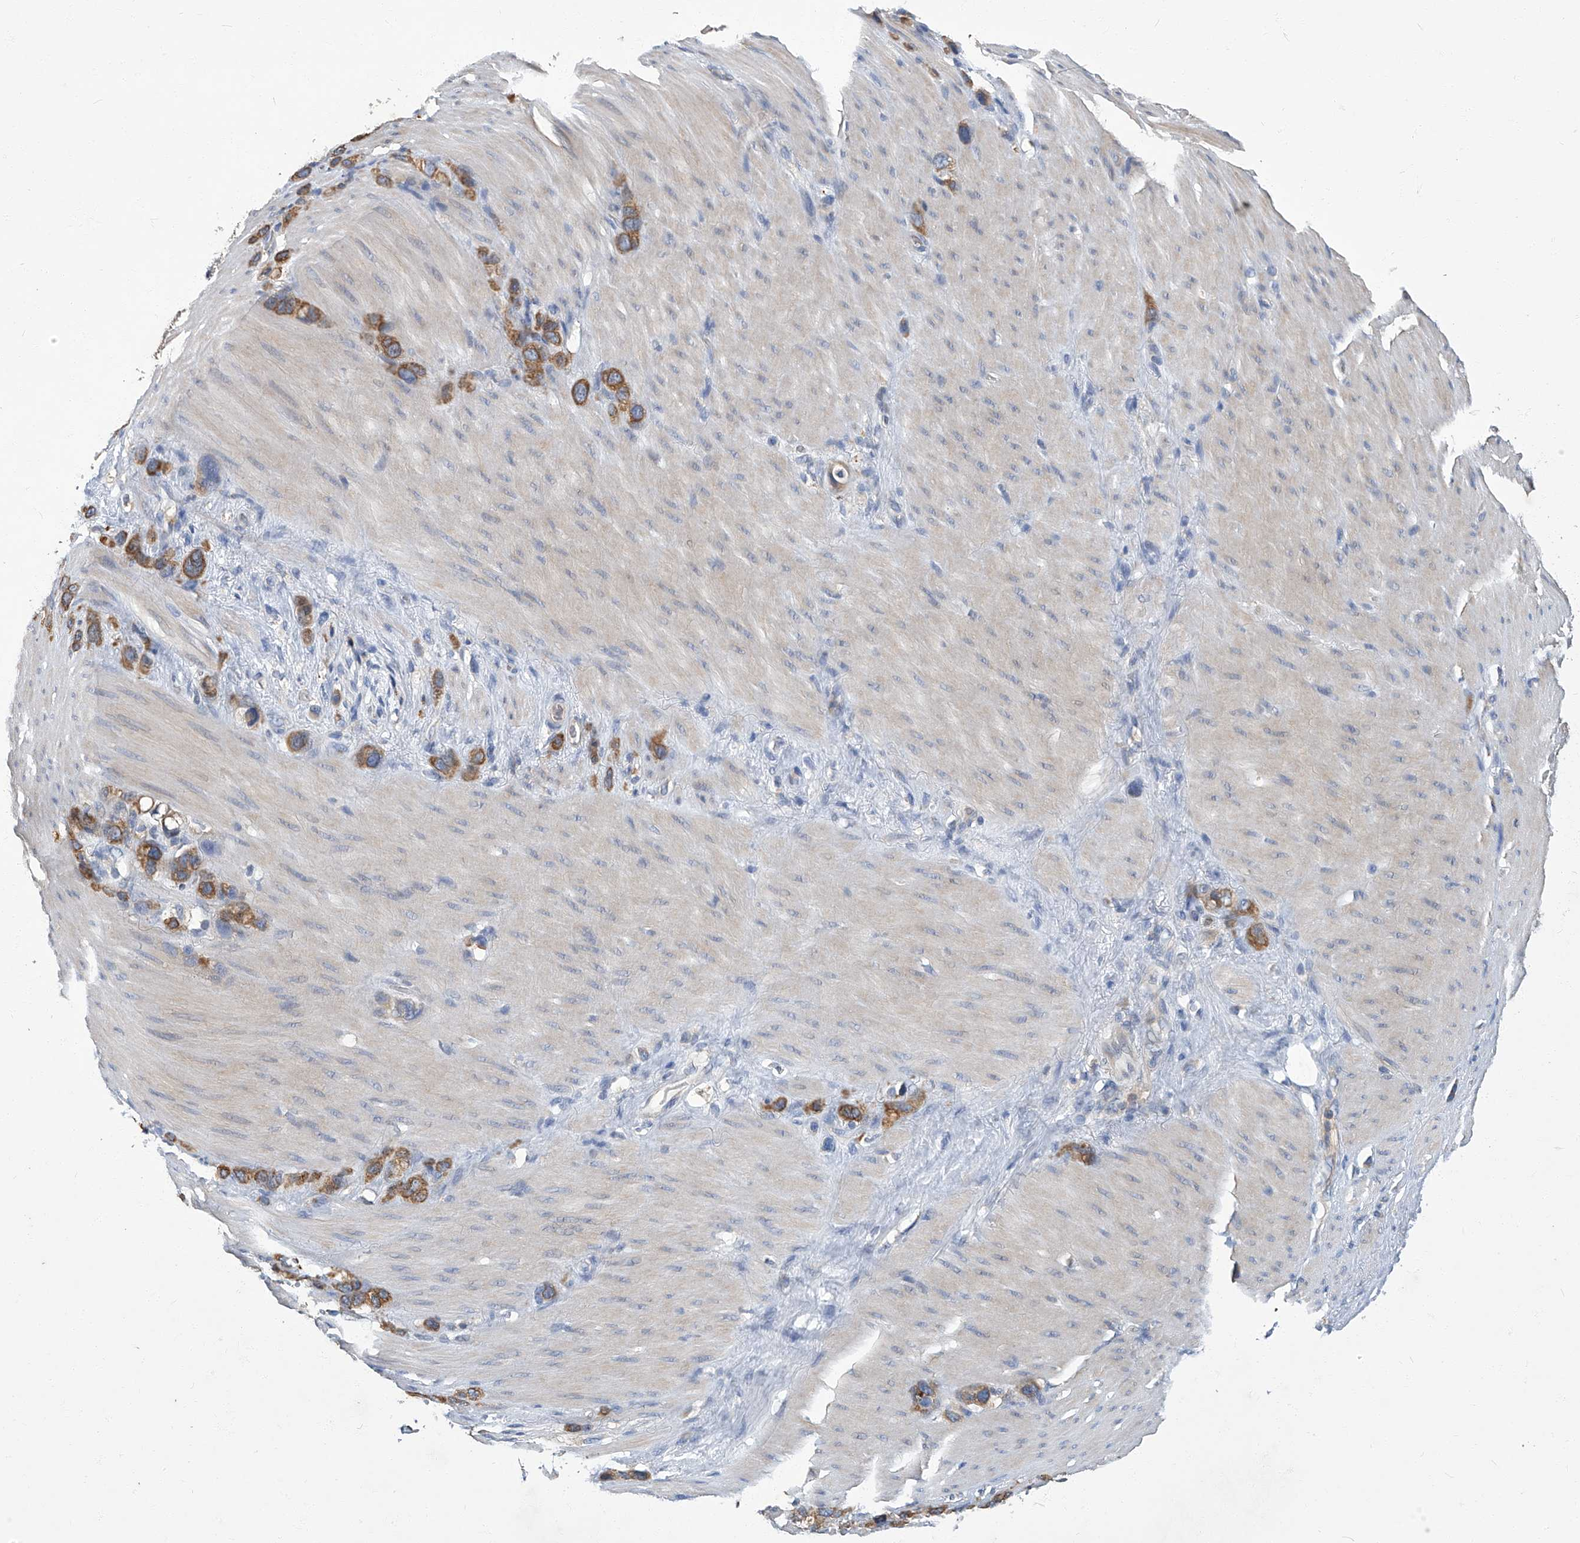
{"staining": {"intensity": "moderate", "quantity": ">75%", "location": "cytoplasmic/membranous"}, "tissue": "stomach cancer", "cell_type": "Tumor cells", "image_type": "cancer", "snomed": [{"axis": "morphology", "description": "Normal tissue, NOS"}, {"axis": "morphology", "description": "Adenocarcinoma, NOS"}, {"axis": "morphology", "description": "Adenocarcinoma, High grade"}, {"axis": "topography", "description": "Stomach, upper"}, {"axis": "topography", "description": "Stomach"}], "caption": "Moderate cytoplasmic/membranous expression for a protein is identified in about >75% of tumor cells of stomach cancer using IHC.", "gene": "TGFBR1", "patient": {"sex": "female", "age": 65}}